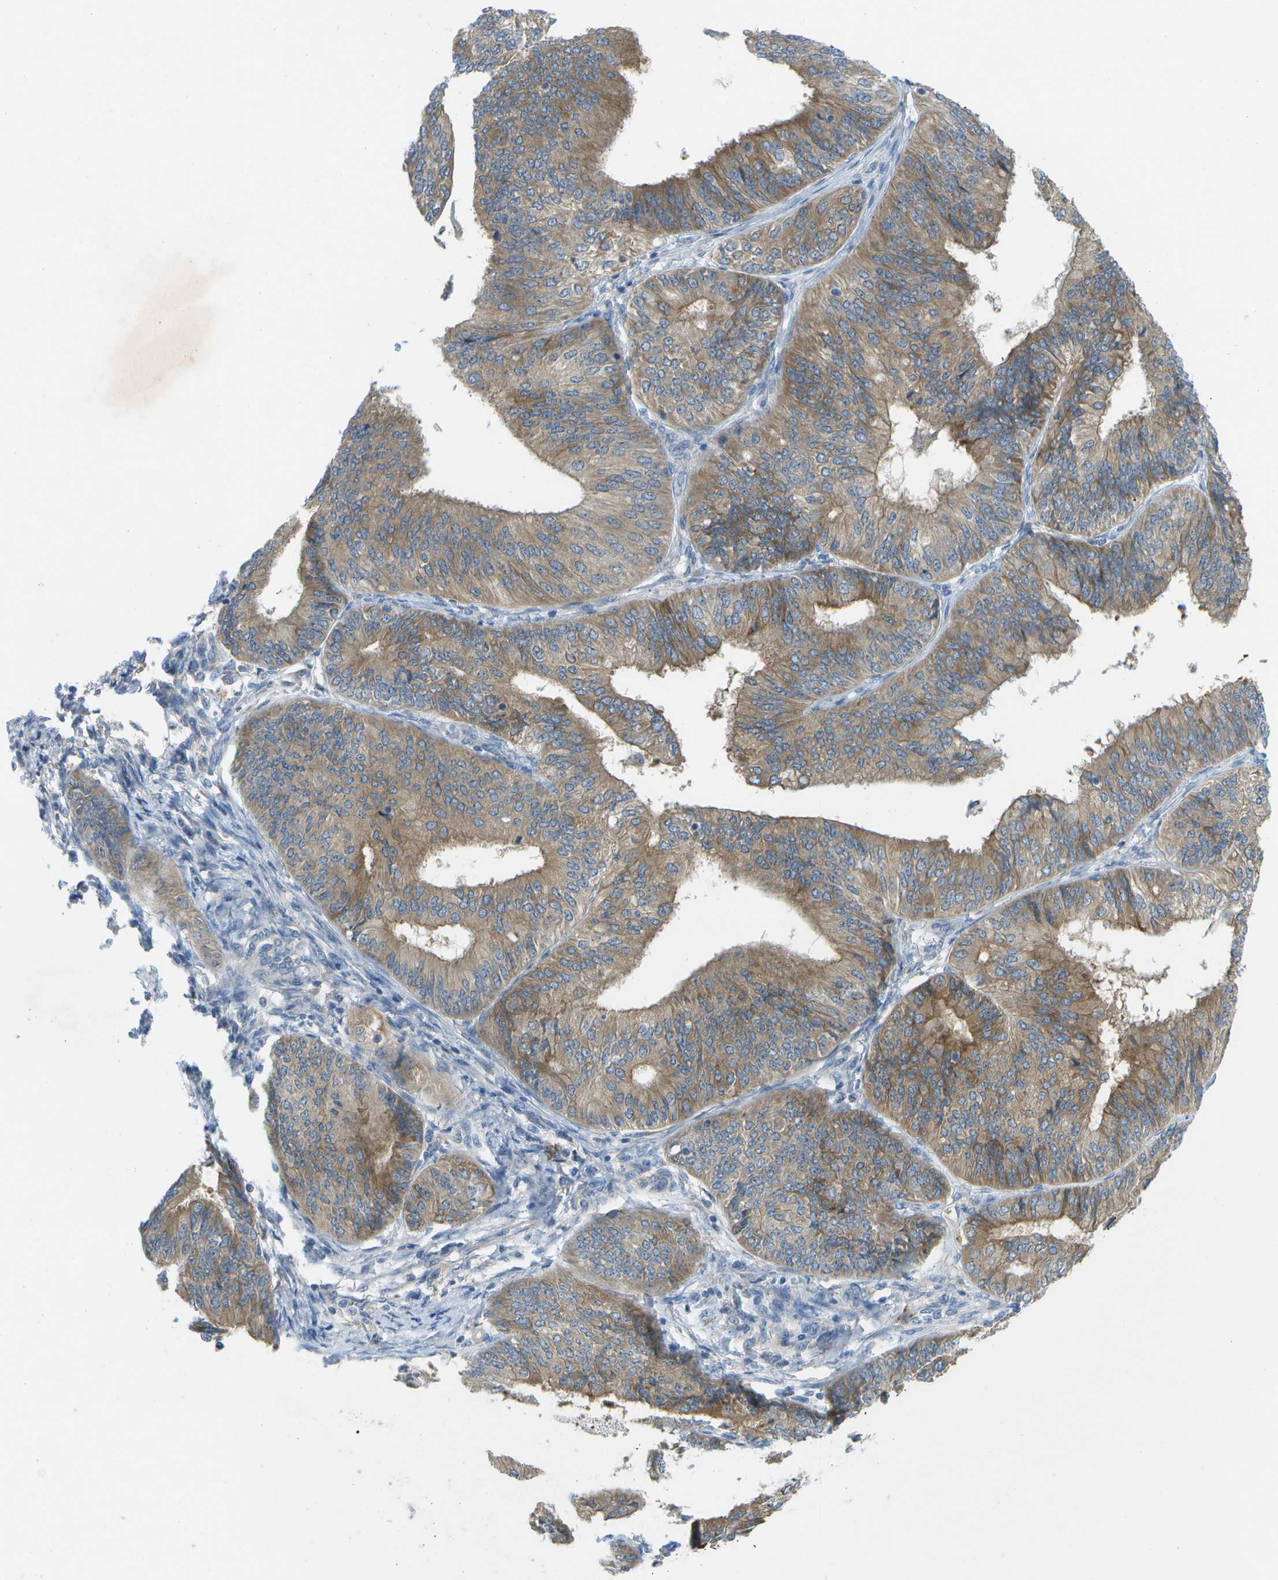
{"staining": {"intensity": "weak", "quantity": ">75%", "location": "cytoplasmic/membranous"}, "tissue": "endometrial cancer", "cell_type": "Tumor cells", "image_type": "cancer", "snomed": [{"axis": "morphology", "description": "Adenocarcinoma, NOS"}, {"axis": "topography", "description": "Endometrium"}], "caption": "Brown immunohistochemical staining in human endometrial cancer (adenocarcinoma) demonstrates weak cytoplasmic/membranous staining in approximately >75% of tumor cells.", "gene": "WNK2", "patient": {"sex": "female", "age": 58}}